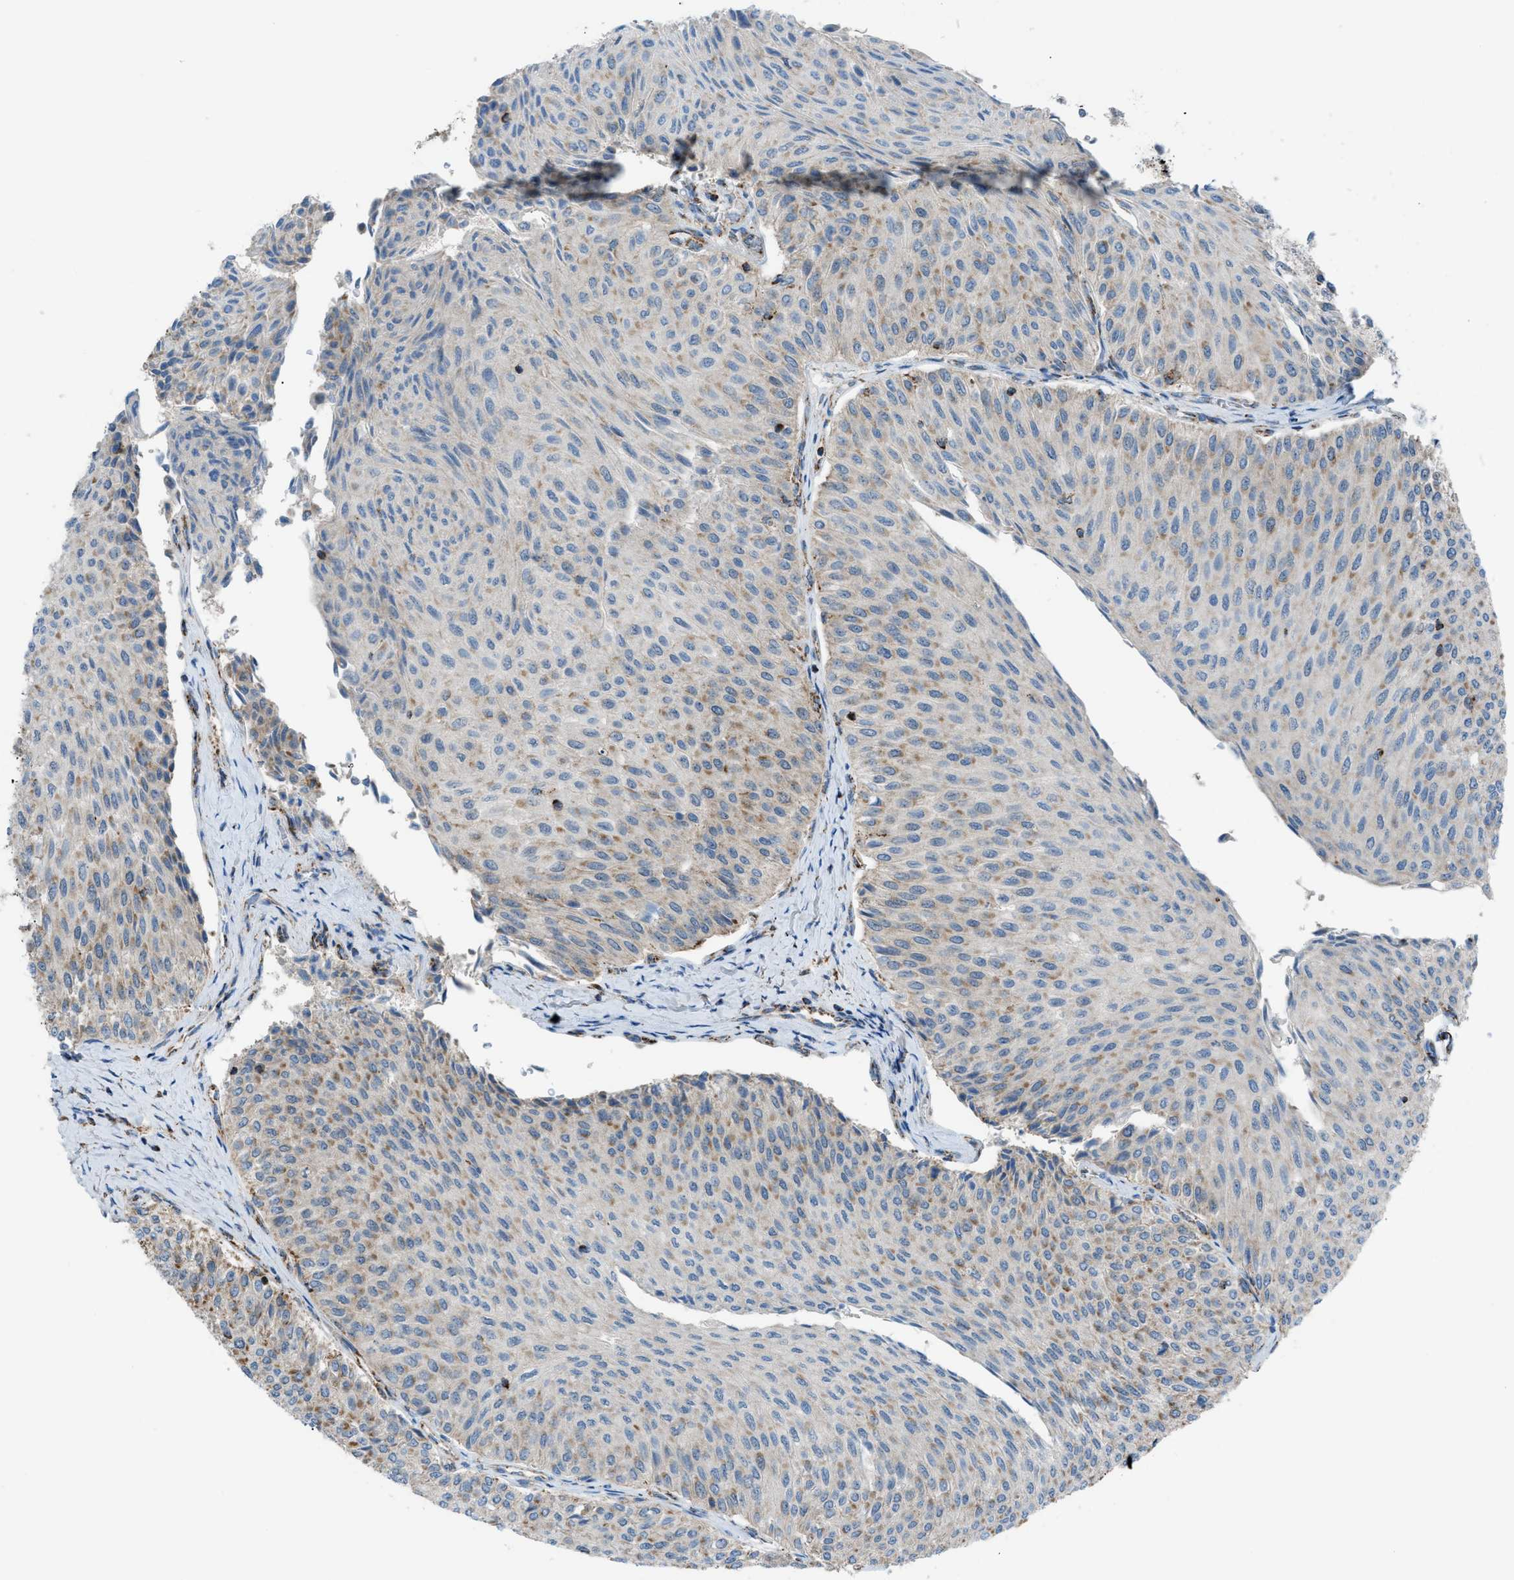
{"staining": {"intensity": "moderate", "quantity": "<25%", "location": "cytoplasmic/membranous"}, "tissue": "urothelial cancer", "cell_type": "Tumor cells", "image_type": "cancer", "snomed": [{"axis": "morphology", "description": "Urothelial carcinoma, Low grade"}, {"axis": "topography", "description": "Urinary bladder"}], "caption": "Immunohistochemistry image of low-grade urothelial carcinoma stained for a protein (brown), which reveals low levels of moderate cytoplasmic/membranous positivity in about <25% of tumor cells.", "gene": "SRM", "patient": {"sex": "male", "age": 78}}